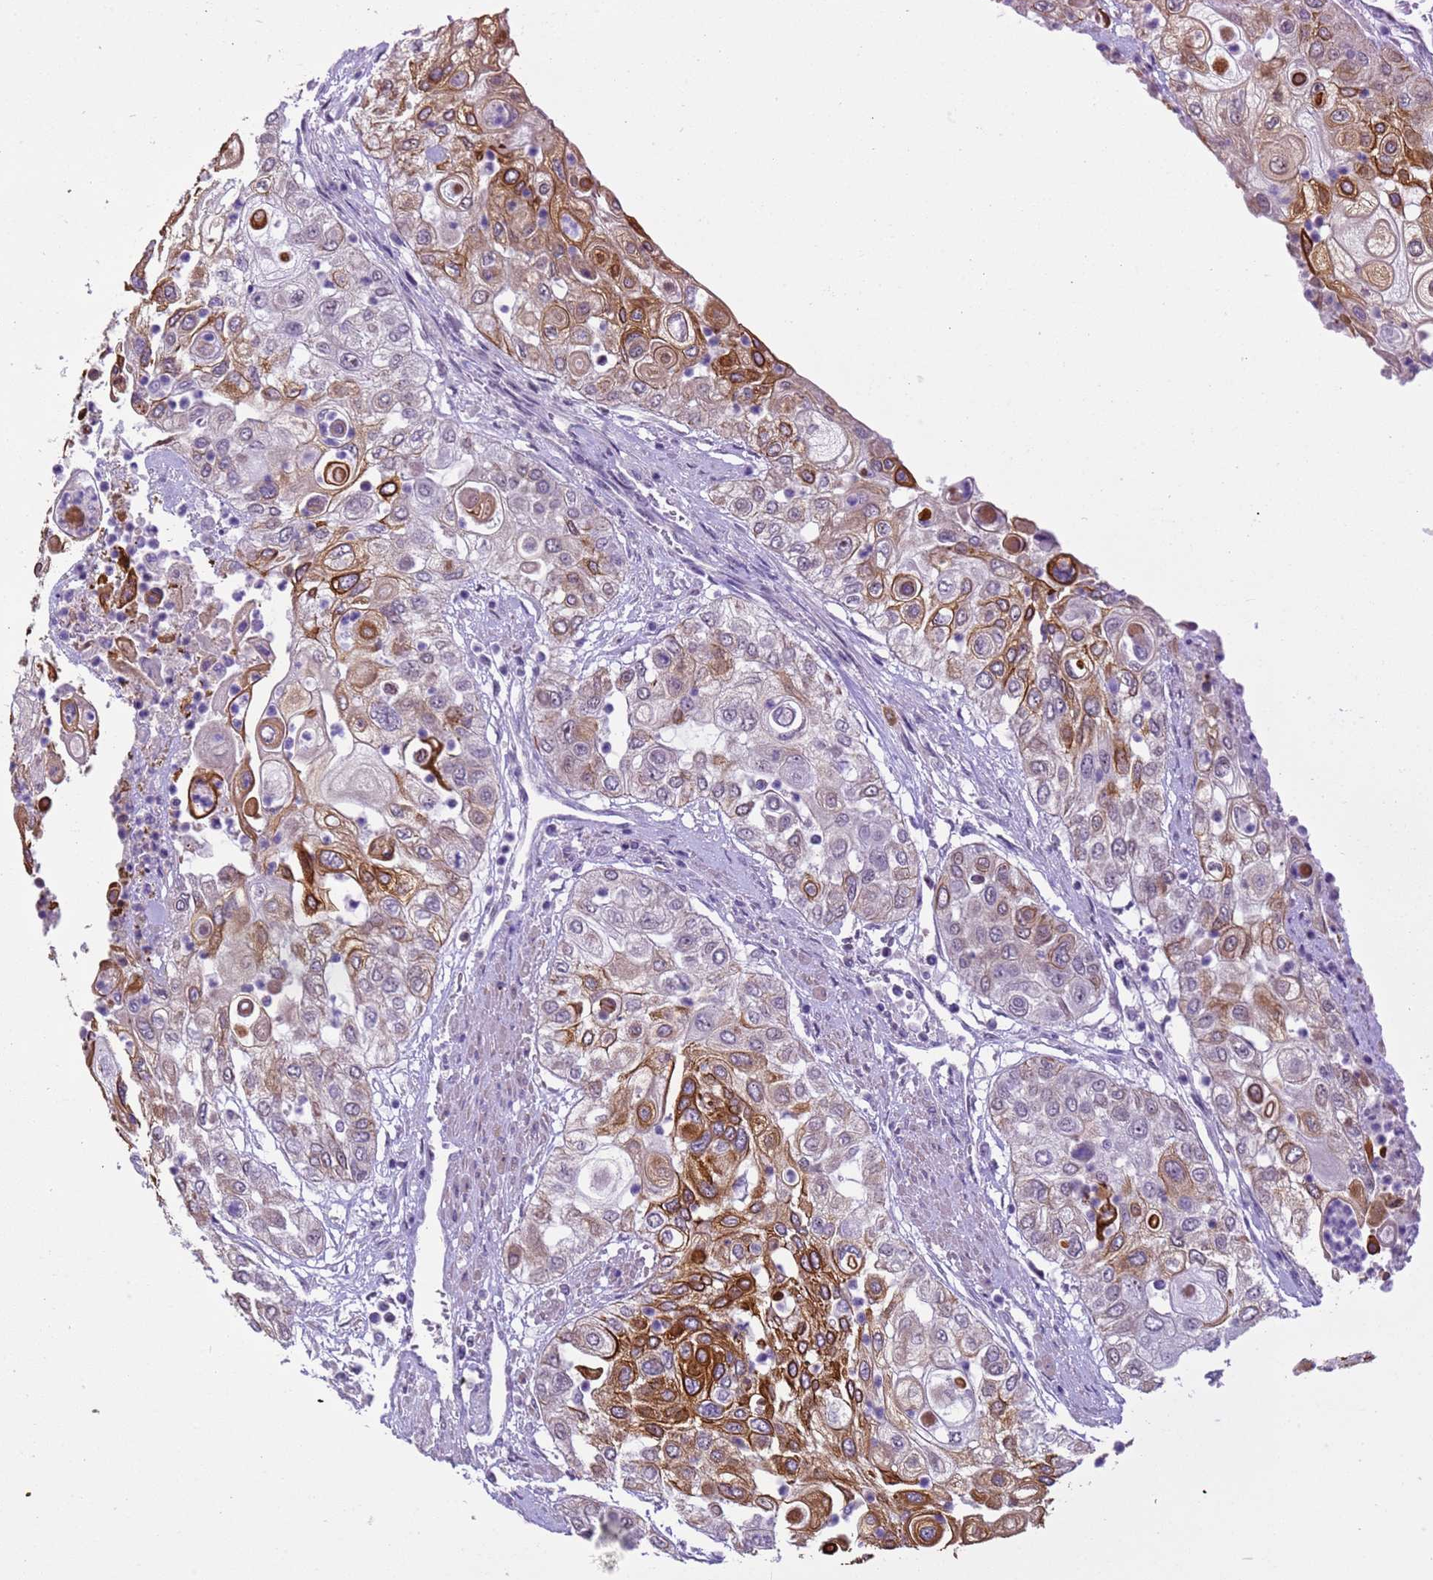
{"staining": {"intensity": "strong", "quantity": "25%-75%", "location": "cytoplasmic/membranous"}, "tissue": "urothelial cancer", "cell_type": "Tumor cells", "image_type": "cancer", "snomed": [{"axis": "morphology", "description": "Urothelial carcinoma, High grade"}, {"axis": "topography", "description": "Urinary bladder"}], "caption": "Protein analysis of urothelial carcinoma (high-grade) tissue displays strong cytoplasmic/membranous staining in about 25%-75% of tumor cells. (Brightfield microscopy of DAB IHC at high magnification).", "gene": "VWA3A", "patient": {"sex": "female", "age": 79}}